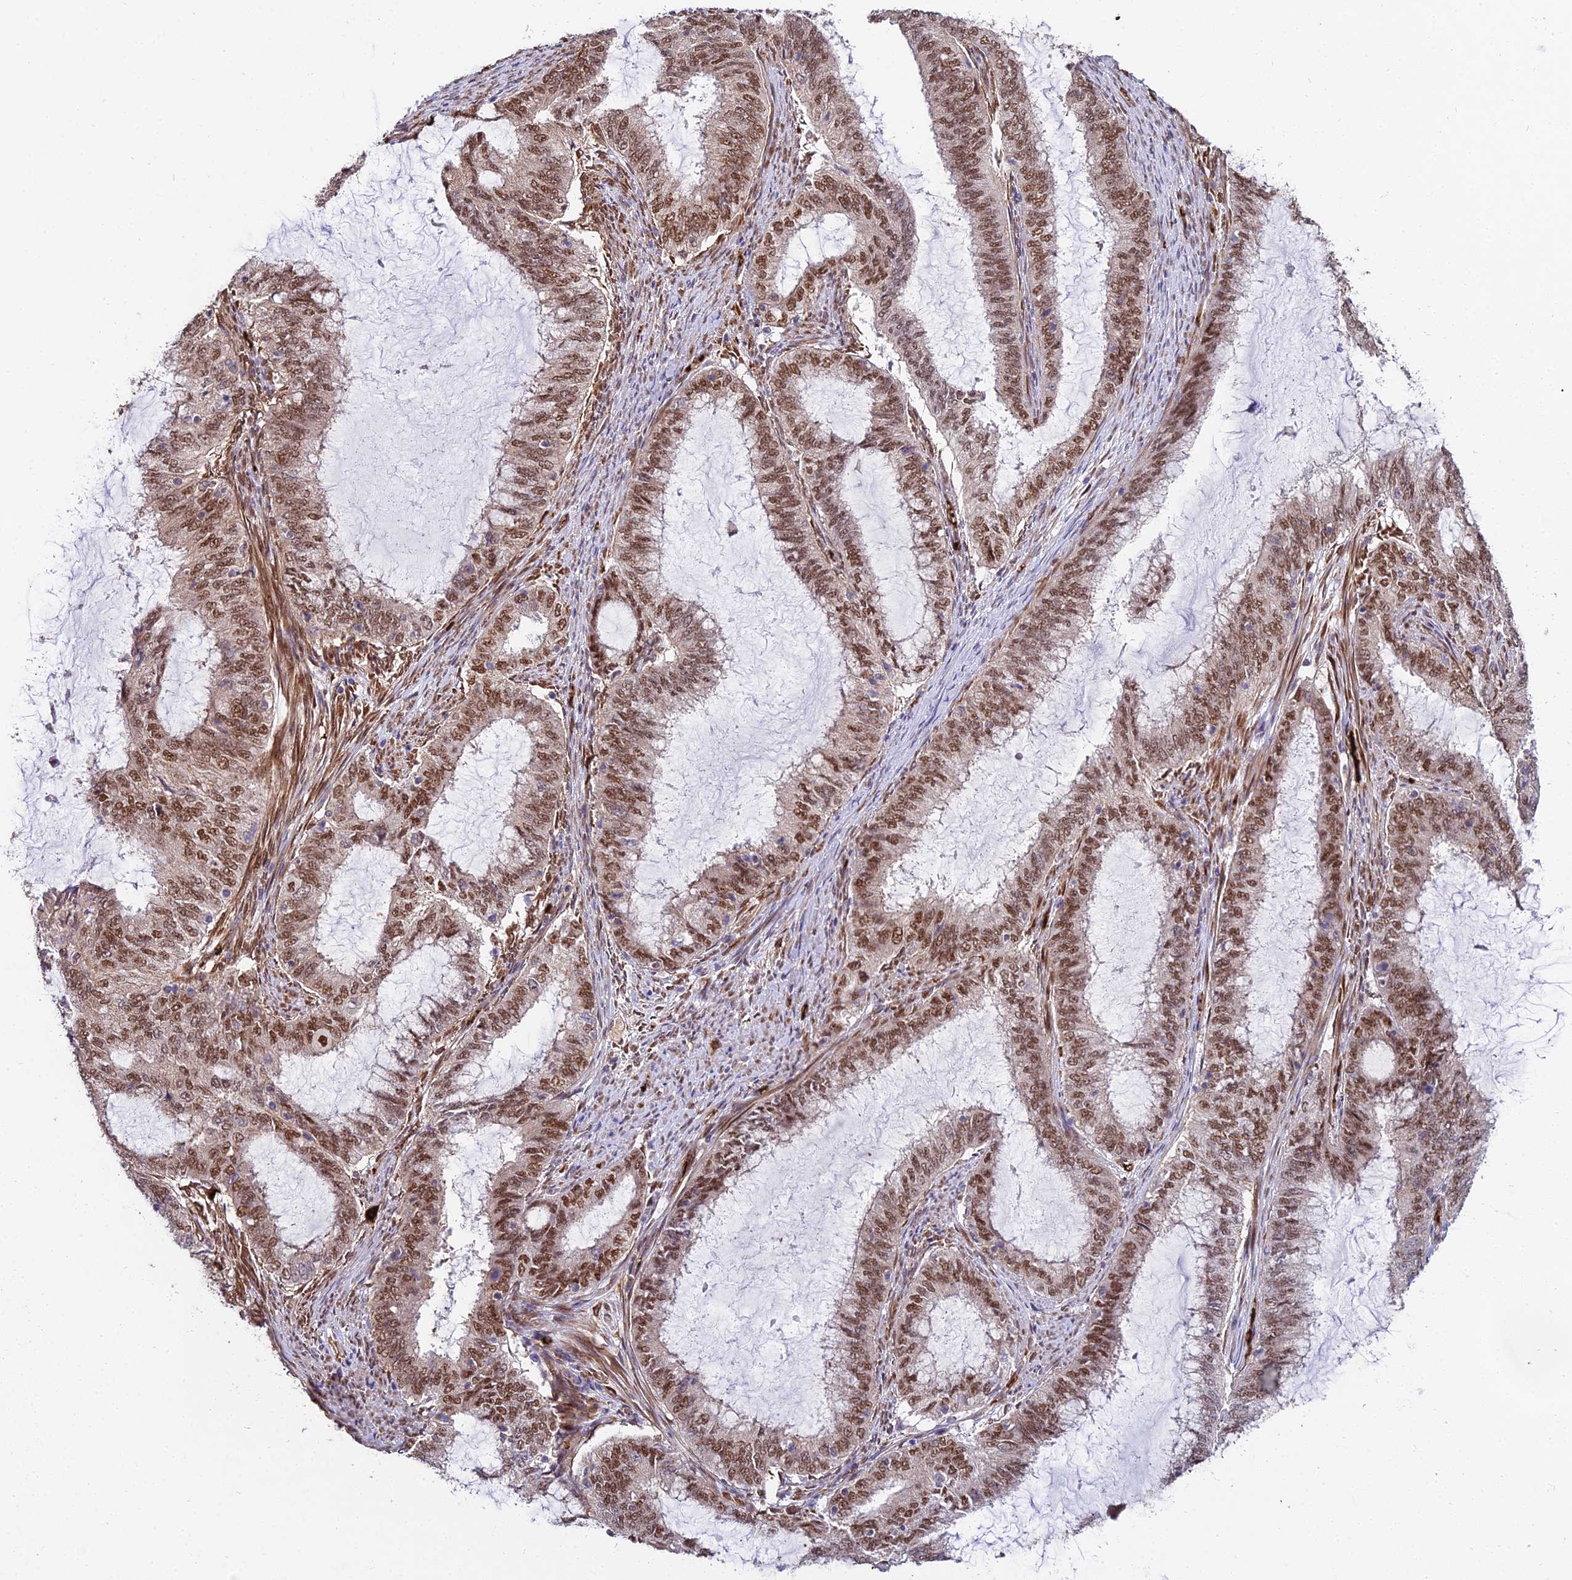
{"staining": {"intensity": "moderate", "quantity": ">75%", "location": "nuclear"}, "tissue": "endometrial cancer", "cell_type": "Tumor cells", "image_type": "cancer", "snomed": [{"axis": "morphology", "description": "Adenocarcinoma, NOS"}, {"axis": "topography", "description": "Endometrium"}], "caption": "Moderate nuclear positivity is present in about >75% of tumor cells in endometrial cancer. Using DAB (3,3'-diaminobenzidine) (brown) and hematoxylin (blue) stains, captured at high magnification using brightfield microscopy.", "gene": "BCL9", "patient": {"sex": "female", "age": 51}}